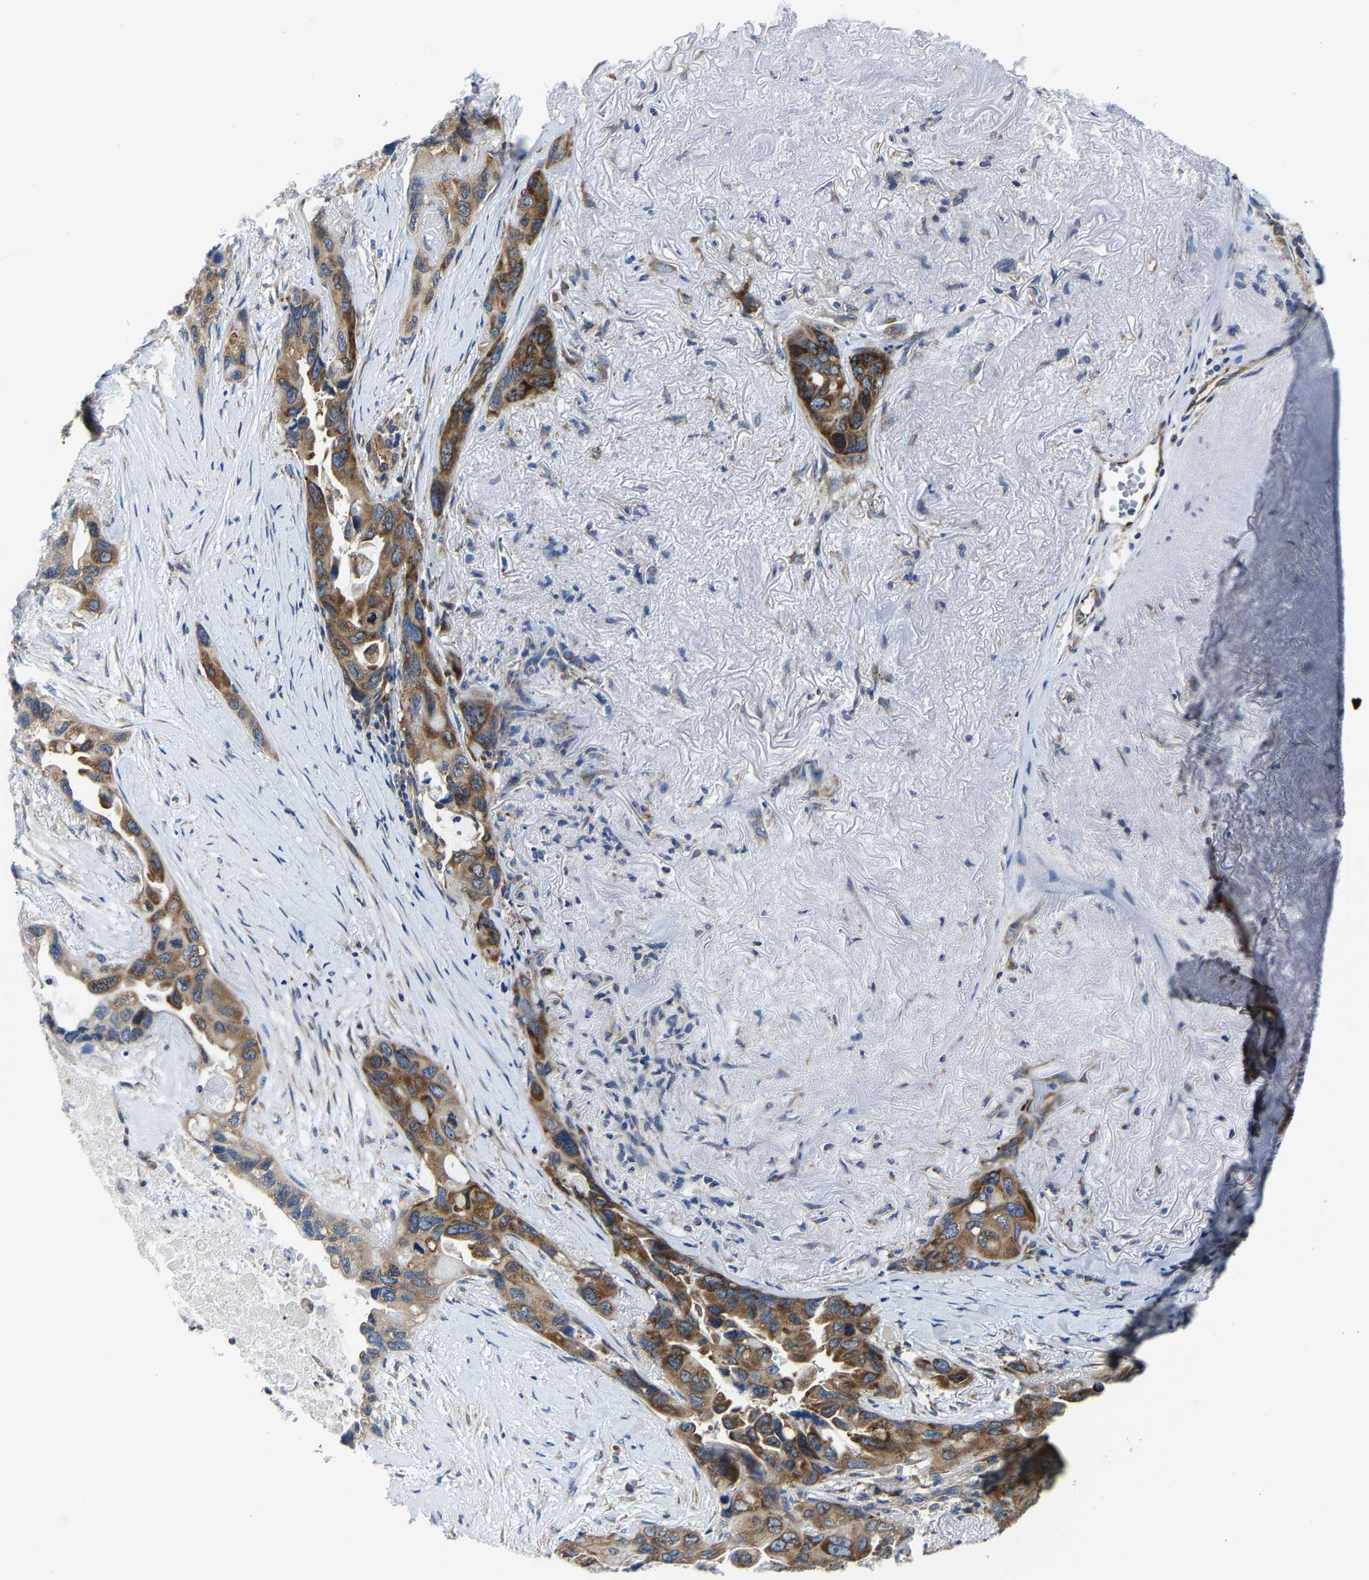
{"staining": {"intensity": "moderate", "quantity": ">75%", "location": "cytoplasmic/membranous"}, "tissue": "lung cancer", "cell_type": "Tumor cells", "image_type": "cancer", "snomed": [{"axis": "morphology", "description": "Squamous cell carcinoma, NOS"}, {"axis": "topography", "description": "Lung"}], "caption": "Tumor cells demonstrate medium levels of moderate cytoplasmic/membranous positivity in about >75% of cells in human lung squamous cell carcinoma.", "gene": "G3BP2", "patient": {"sex": "female", "age": 73}}